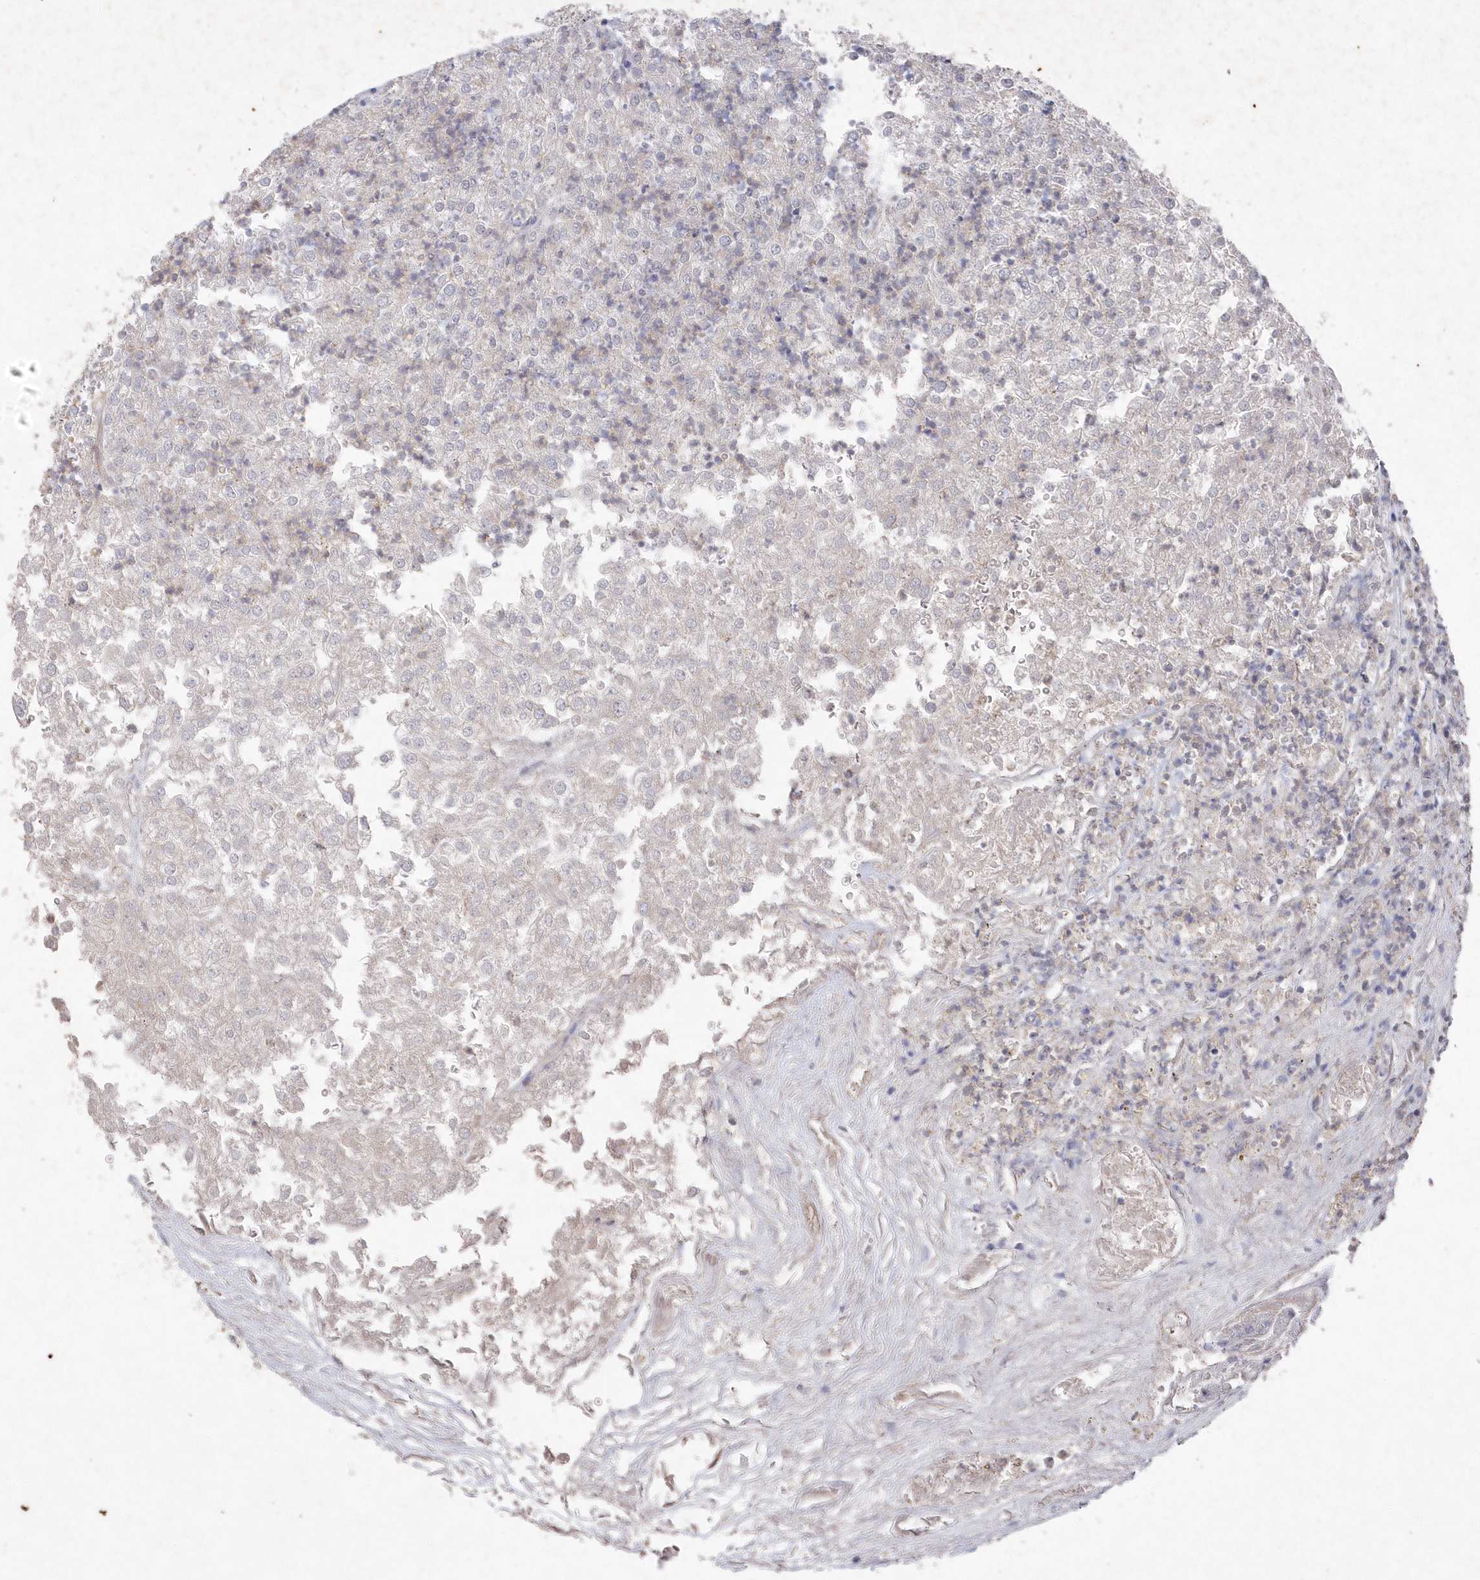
{"staining": {"intensity": "negative", "quantity": "none", "location": "none"}, "tissue": "renal cancer", "cell_type": "Tumor cells", "image_type": "cancer", "snomed": [{"axis": "morphology", "description": "Adenocarcinoma, NOS"}, {"axis": "topography", "description": "Kidney"}], "caption": "Immunohistochemical staining of renal adenocarcinoma displays no significant positivity in tumor cells.", "gene": "VSIG2", "patient": {"sex": "female", "age": 54}}